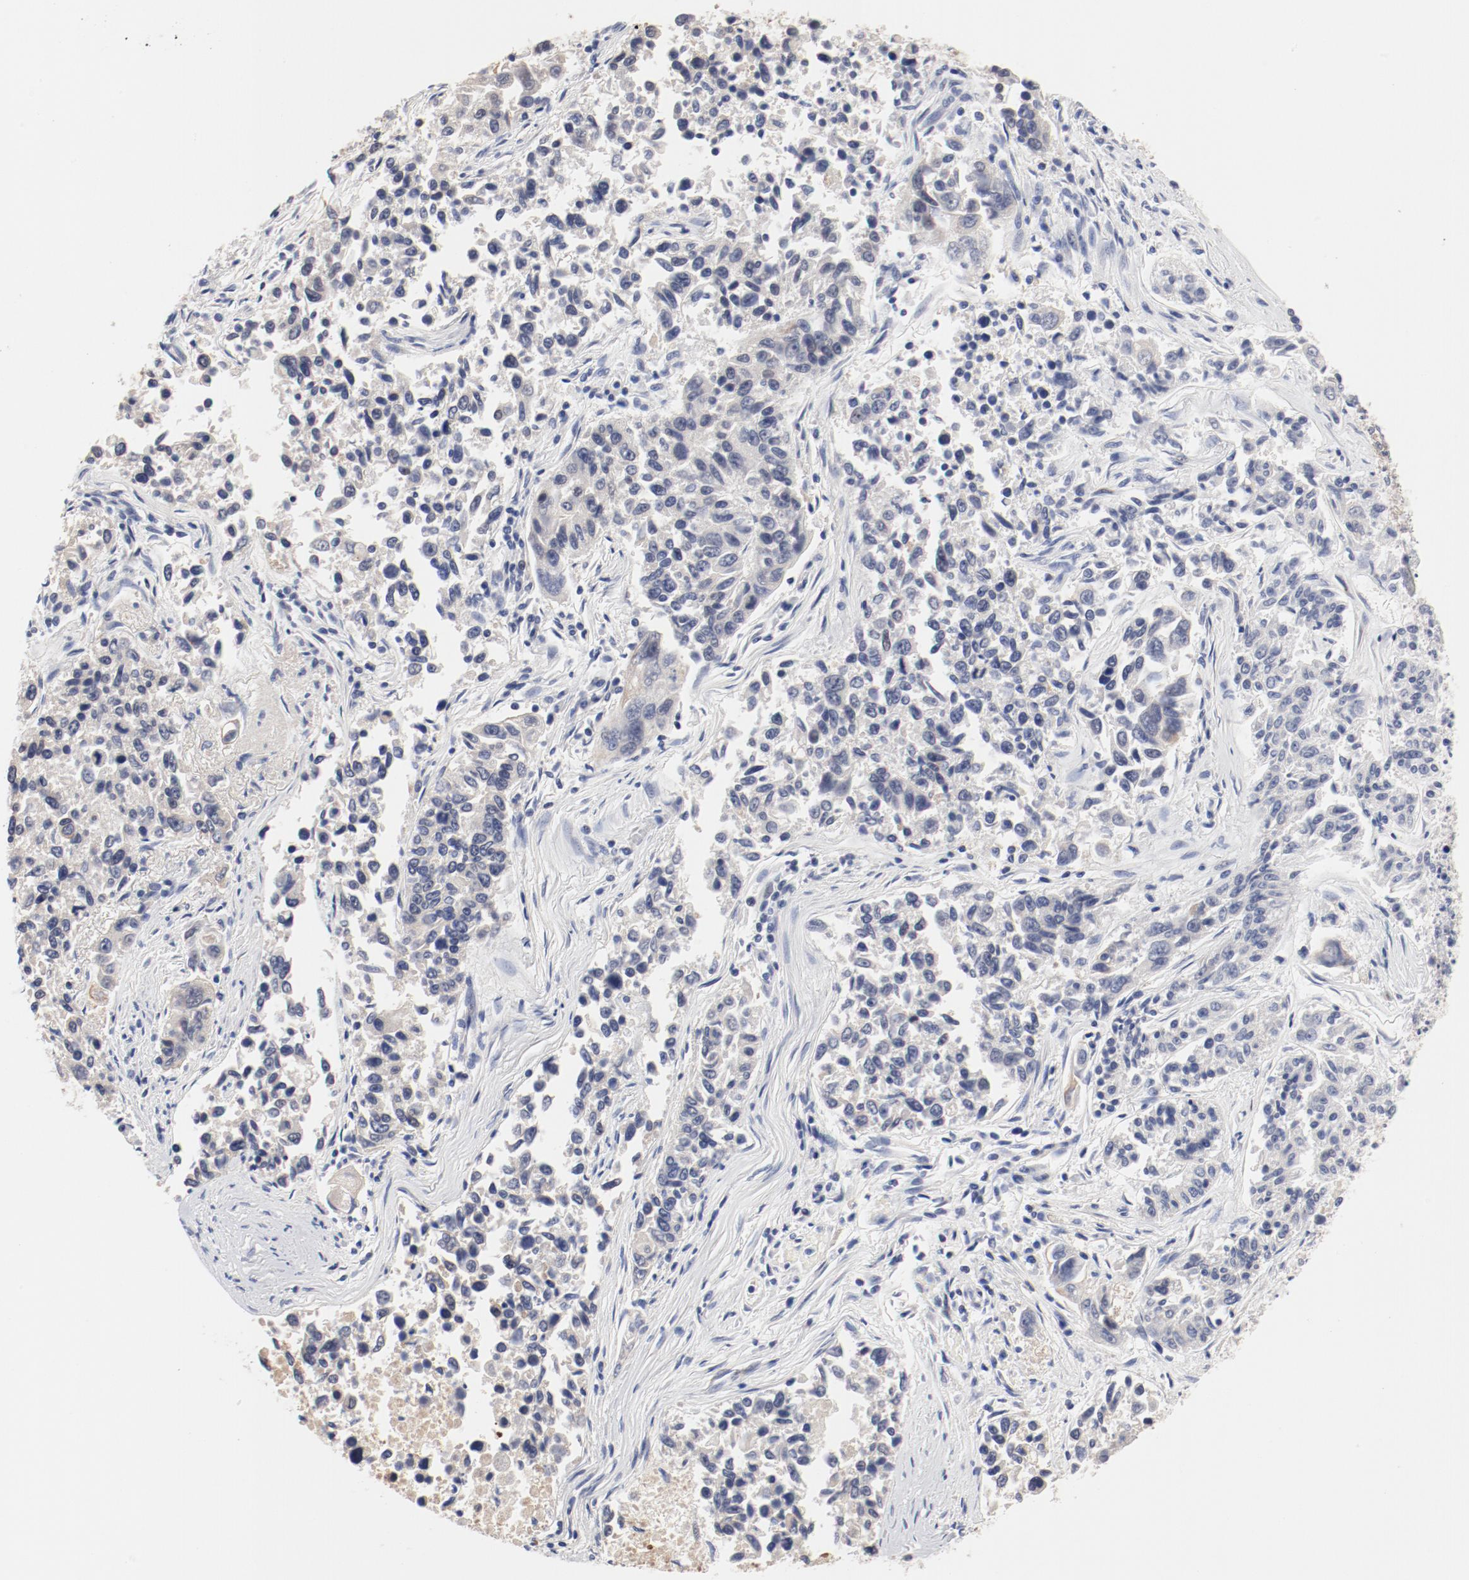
{"staining": {"intensity": "negative", "quantity": "none", "location": "none"}, "tissue": "lung cancer", "cell_type": "Tumor cells", "image_type": "cancer", "snomed": [{"axis": "morphology", "description": "Adenocarcinoma, NOS"}, {"axis": "topography", "description": "Lung"}], "caption": "Histopathology image shows no protein staining in tumor cells of adenocarcinoma (lung) tissue.", "gene": "GPR143", "patient": {"sex": "male", "age": 84}}